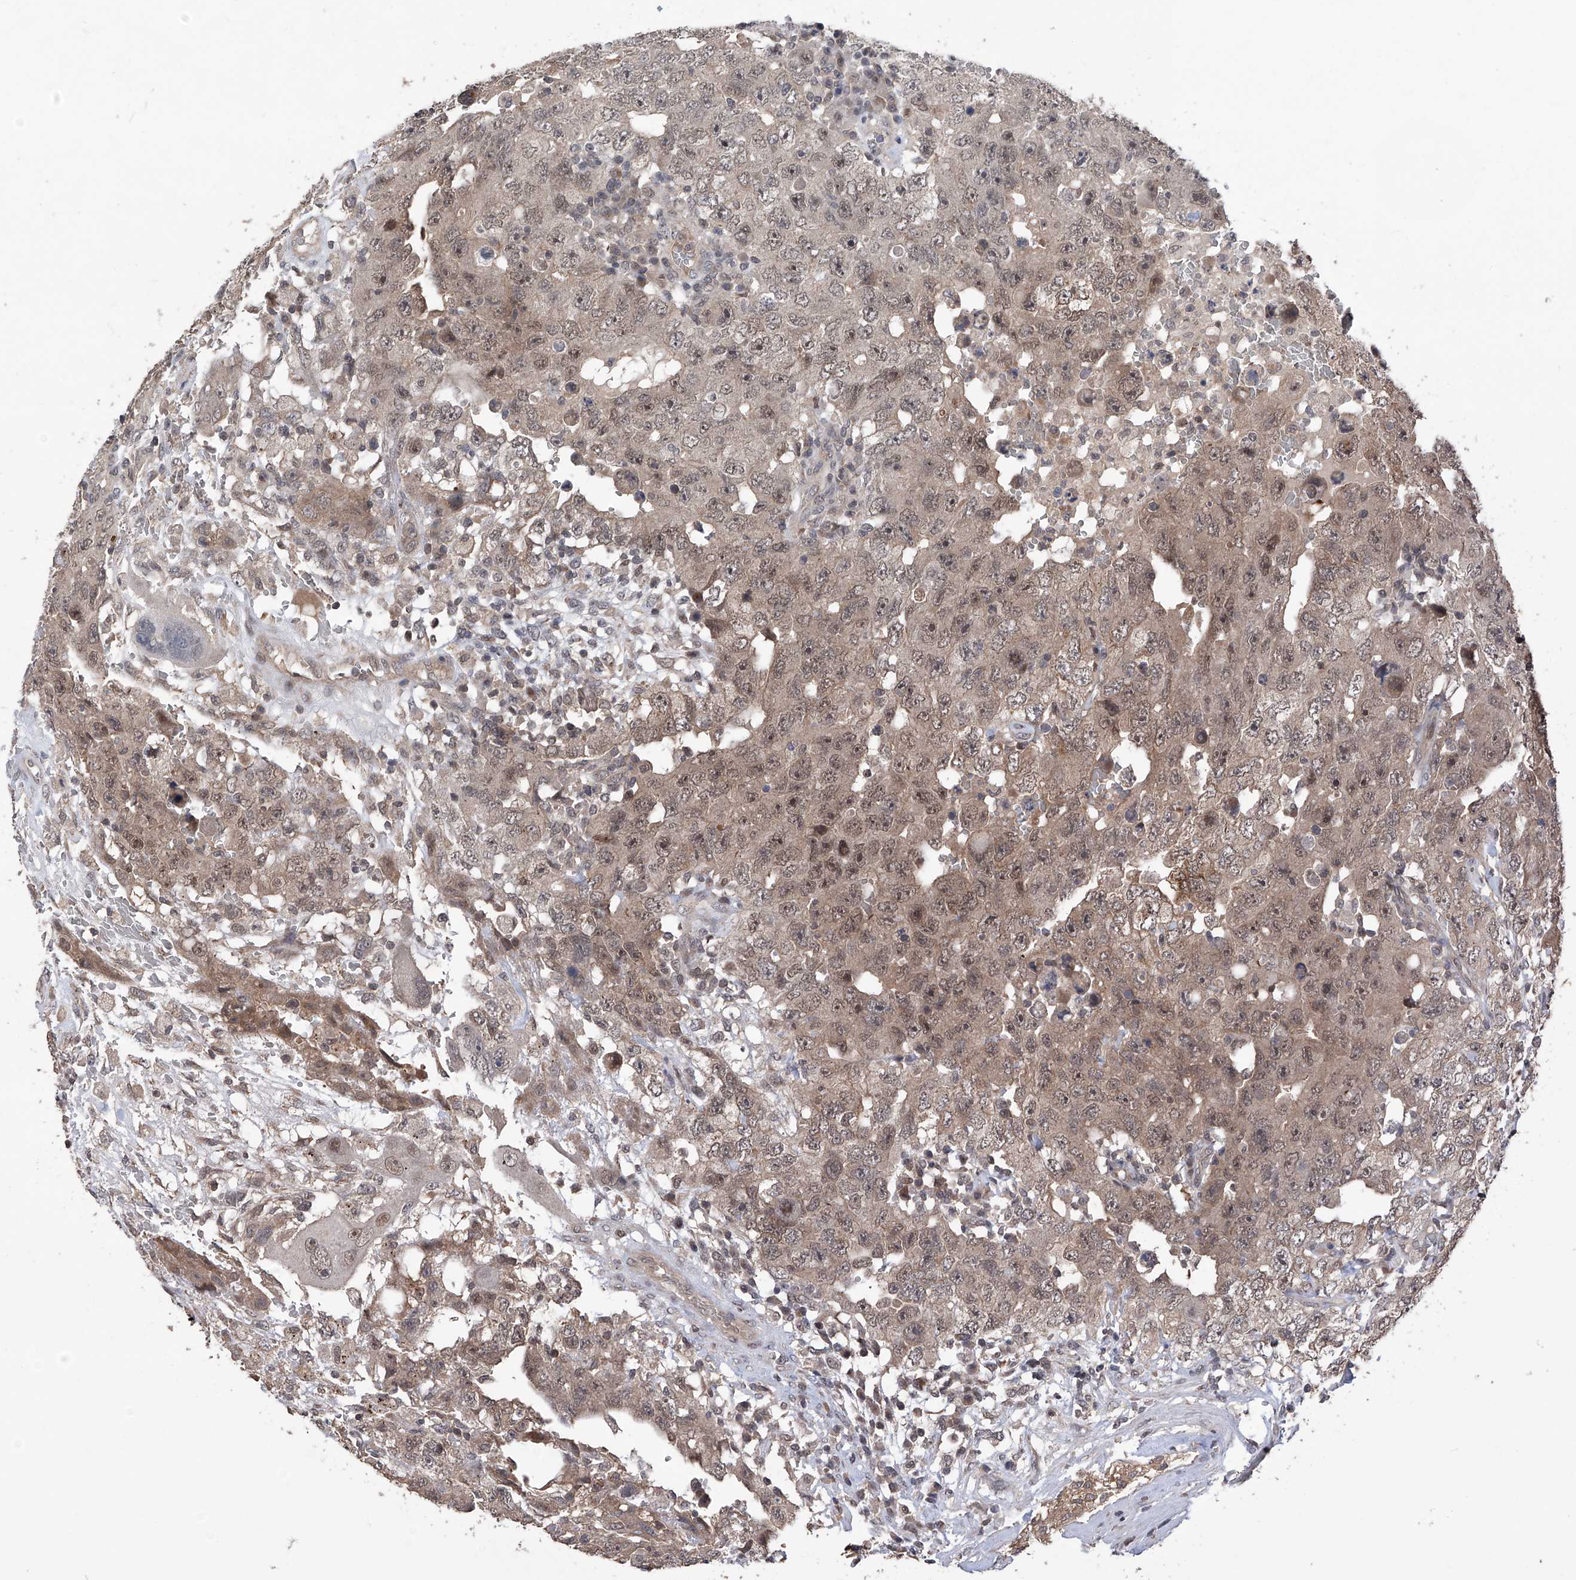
{"staining": {"intensity": "moderate", "quantity": "25%-75%", "location": "nuclear"}, "tissue": "testis cancer", "cell_type": "Tumor cells", "image_type": "cancer", "snomed": [{"axis": "morphology", "description": "Carcinoma, Embryonal, NOS"}, {"axis": "topography", "description": "Testis"}], "caption": "Immunohistochemical staining of embryonal carcinoma (testis) displays moderate nuclear protein positivity in approximately 25%-75% of tumor cells. (brown staining indicates protein expression, while blue staining denotes nuclei).", "gene": "LYSMD4", "patient": {"sex": "male", "age": 26}}